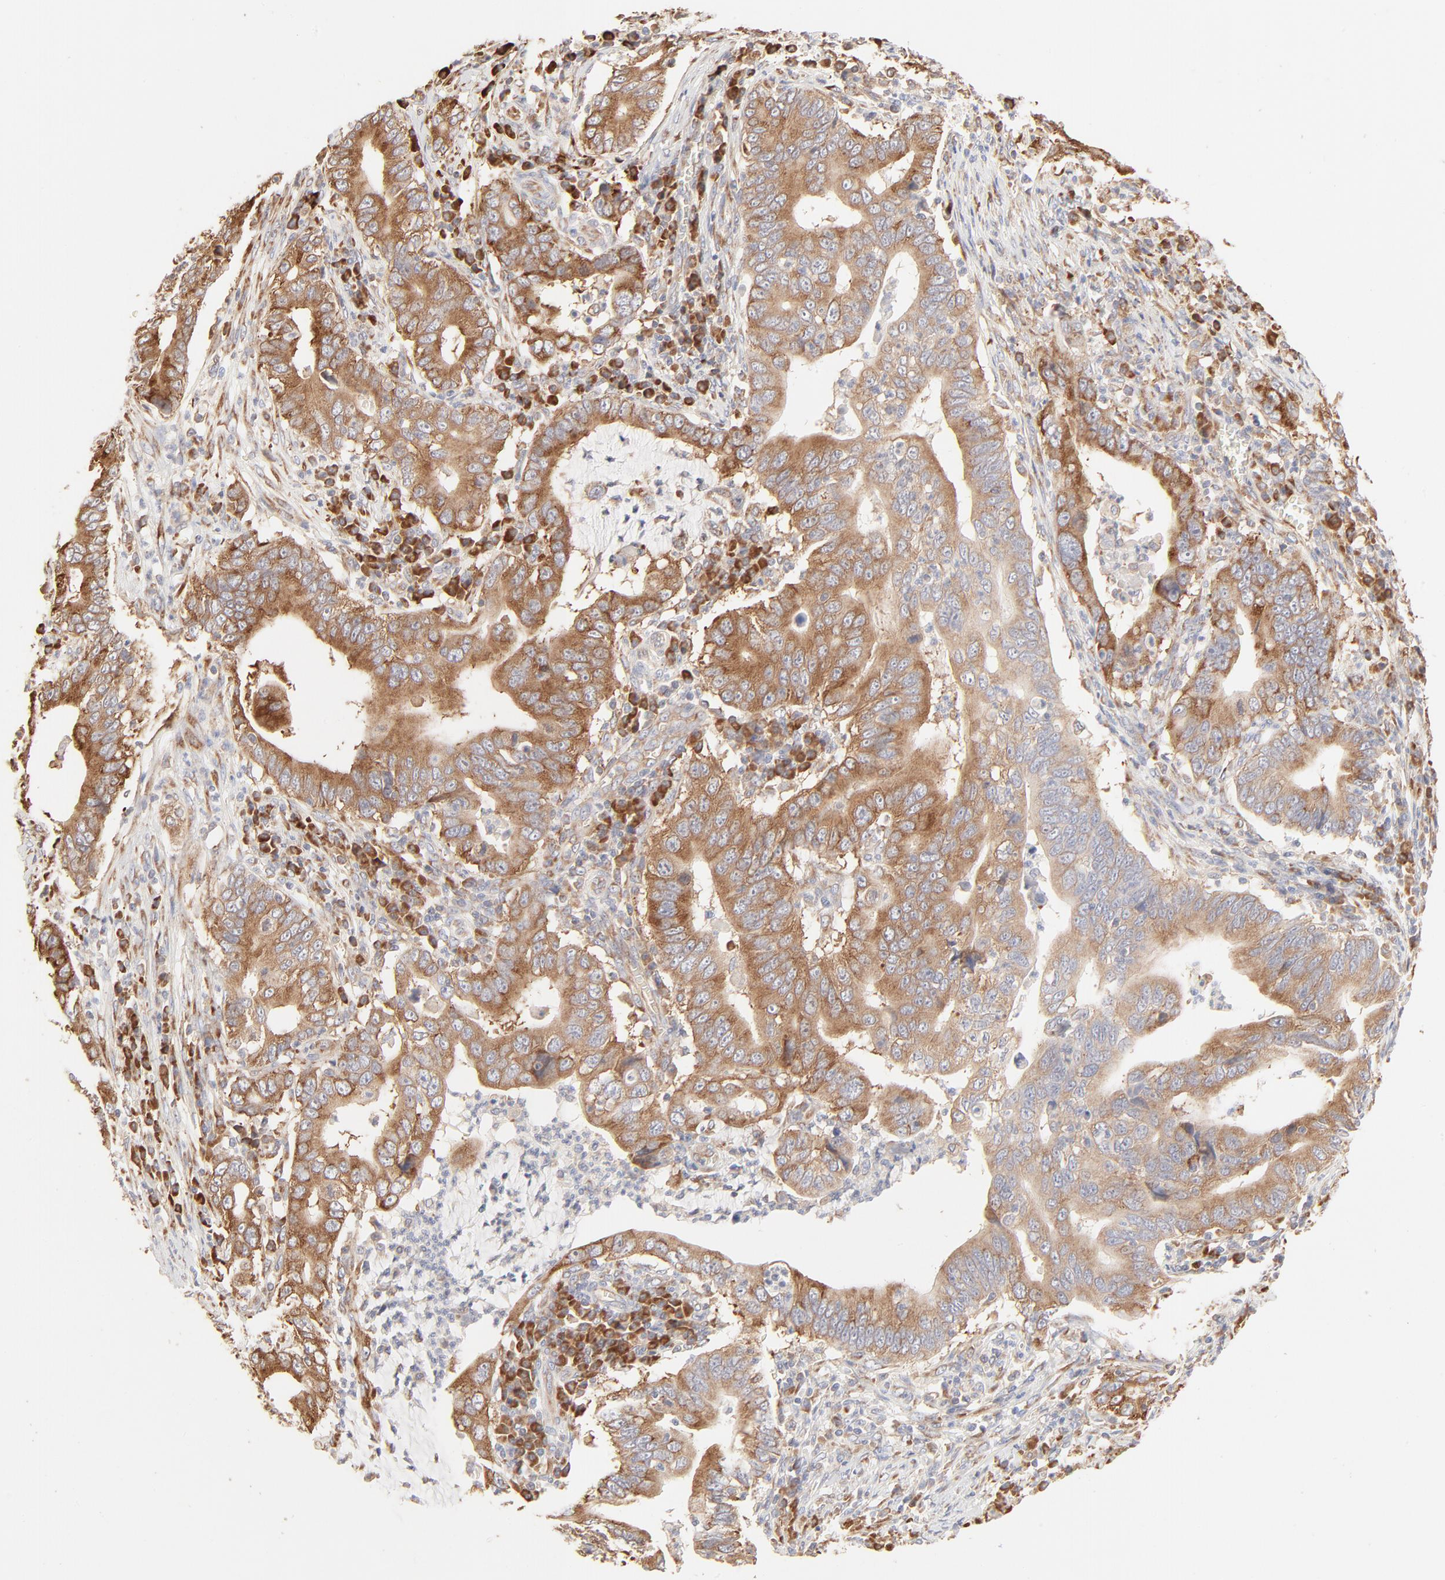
{"staining": {"intensity": "moderate", "quantity": ">75%", "location": "cytoplasmic/membranous"}, "tissue": "stomach cancer", "cell_type": "Tumor cells", "image_type": "cancer", "snomed": [{"axis": "morphology", "description": "Adenocarcinoma, NOS"}, {"axis": "topography", "description": "Stomach, upper"}], "caption": "Stomach adenocarcinoma was stained to show a protein in brown. There is medium levels of moderate cytoplasmic/membranous positivity in about >75% of tumor cells.", "gene": "RPS20", "patient": {"sex": "male", "age": 63}}